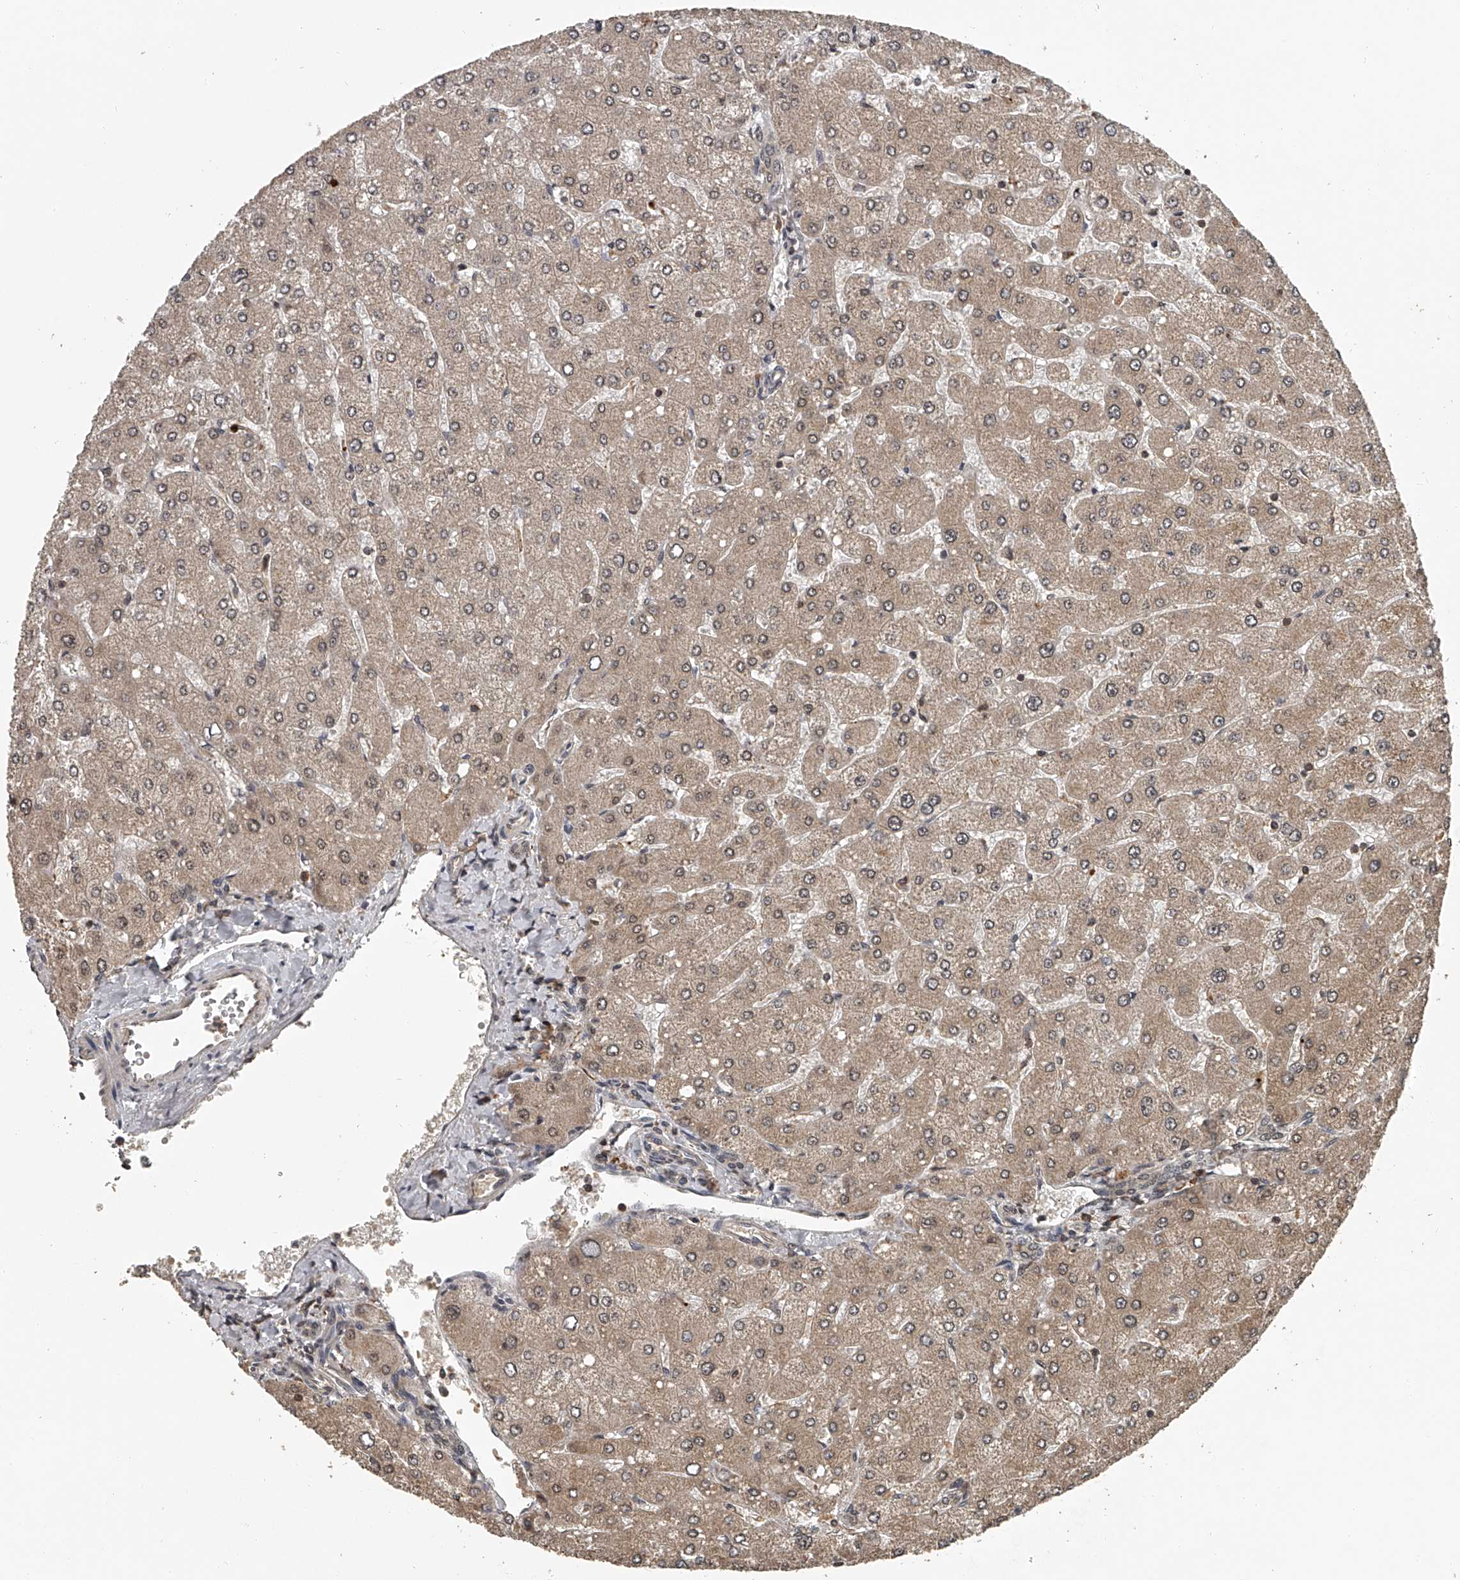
{"staining": {"intensity": "weak", "quantity": "25%-75%", "location": "cytoplasmic/membranous,nuclear"}, "tissue": "liver", "cell_type": "Cholangiocytes", "image_type": "normal", "snomed": [{"axis": "morphology", "description": "Normal tissue, NOS"}, {"axis": "topography", "description": "Liver"}], "caption": "Liver stained with a brown dye demonstrates weak cytoplasmic/membranous,nuclear positive positivity in approximately 25%-75% of cholangiocytes.", "gene": "PLEKHG1", "patient": {"sex": "male", "age": 55}}